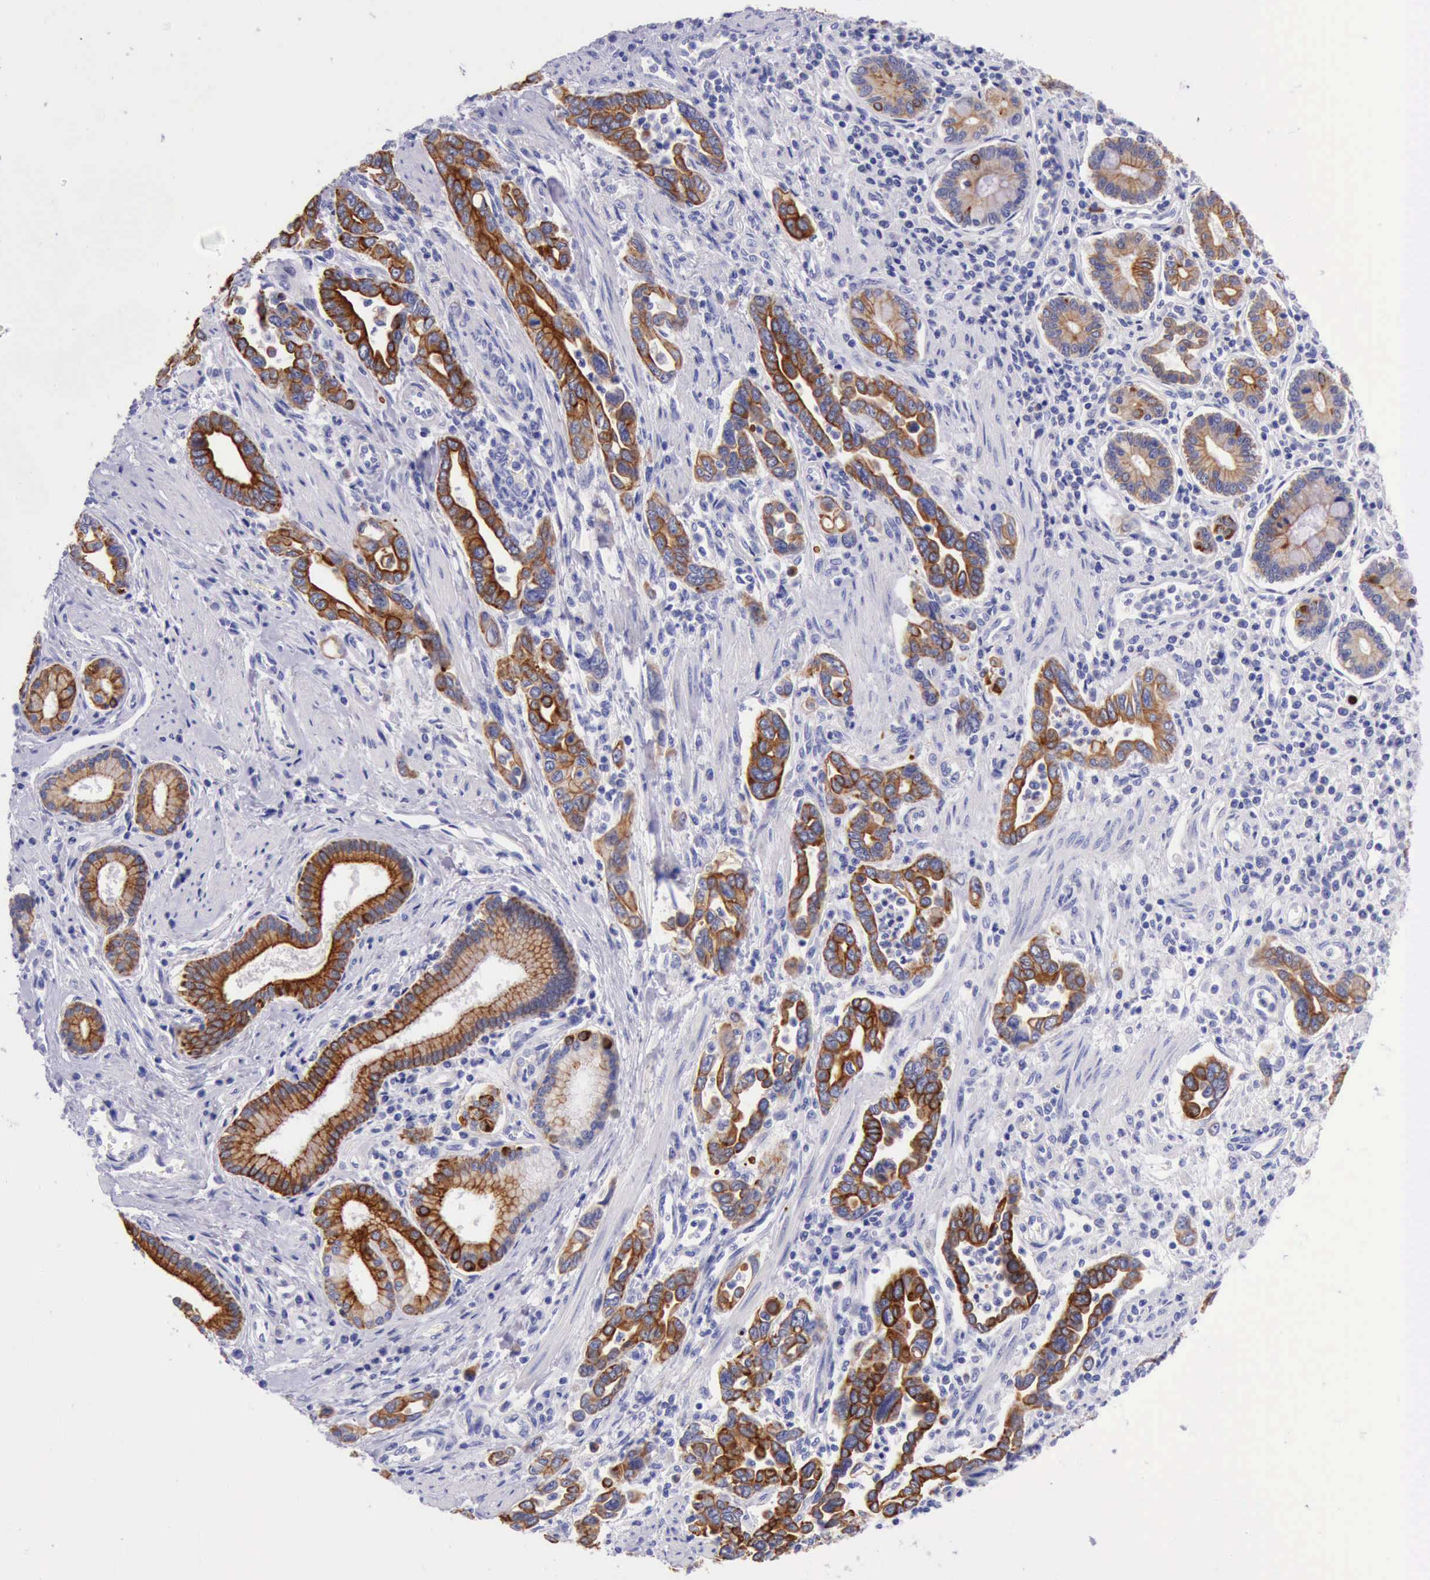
{"staining": {"intensity": "strong", "quantity": ">75%", "location": "cytoplasmic/membranous"}, "tissue": "pancreatic cancer", "cell_type": "Tumor cells", "image_type": "cancer", "snomed": [{"axis": "morphology", "description": "Adenocarcinoma, NOS"}, {"axis": "topography", "description": "Pancreas"}], "caption": "Immunohistochemistry micrograph of pancreatic cancer (adenocarcinoma) stained for a protein (brown), which exhibits high levels of strong cytoplasmic/membranous expression in about >75% of tumor cells.", "gene": "KRT8", "patient": {"sex": "female", "age": 57}}